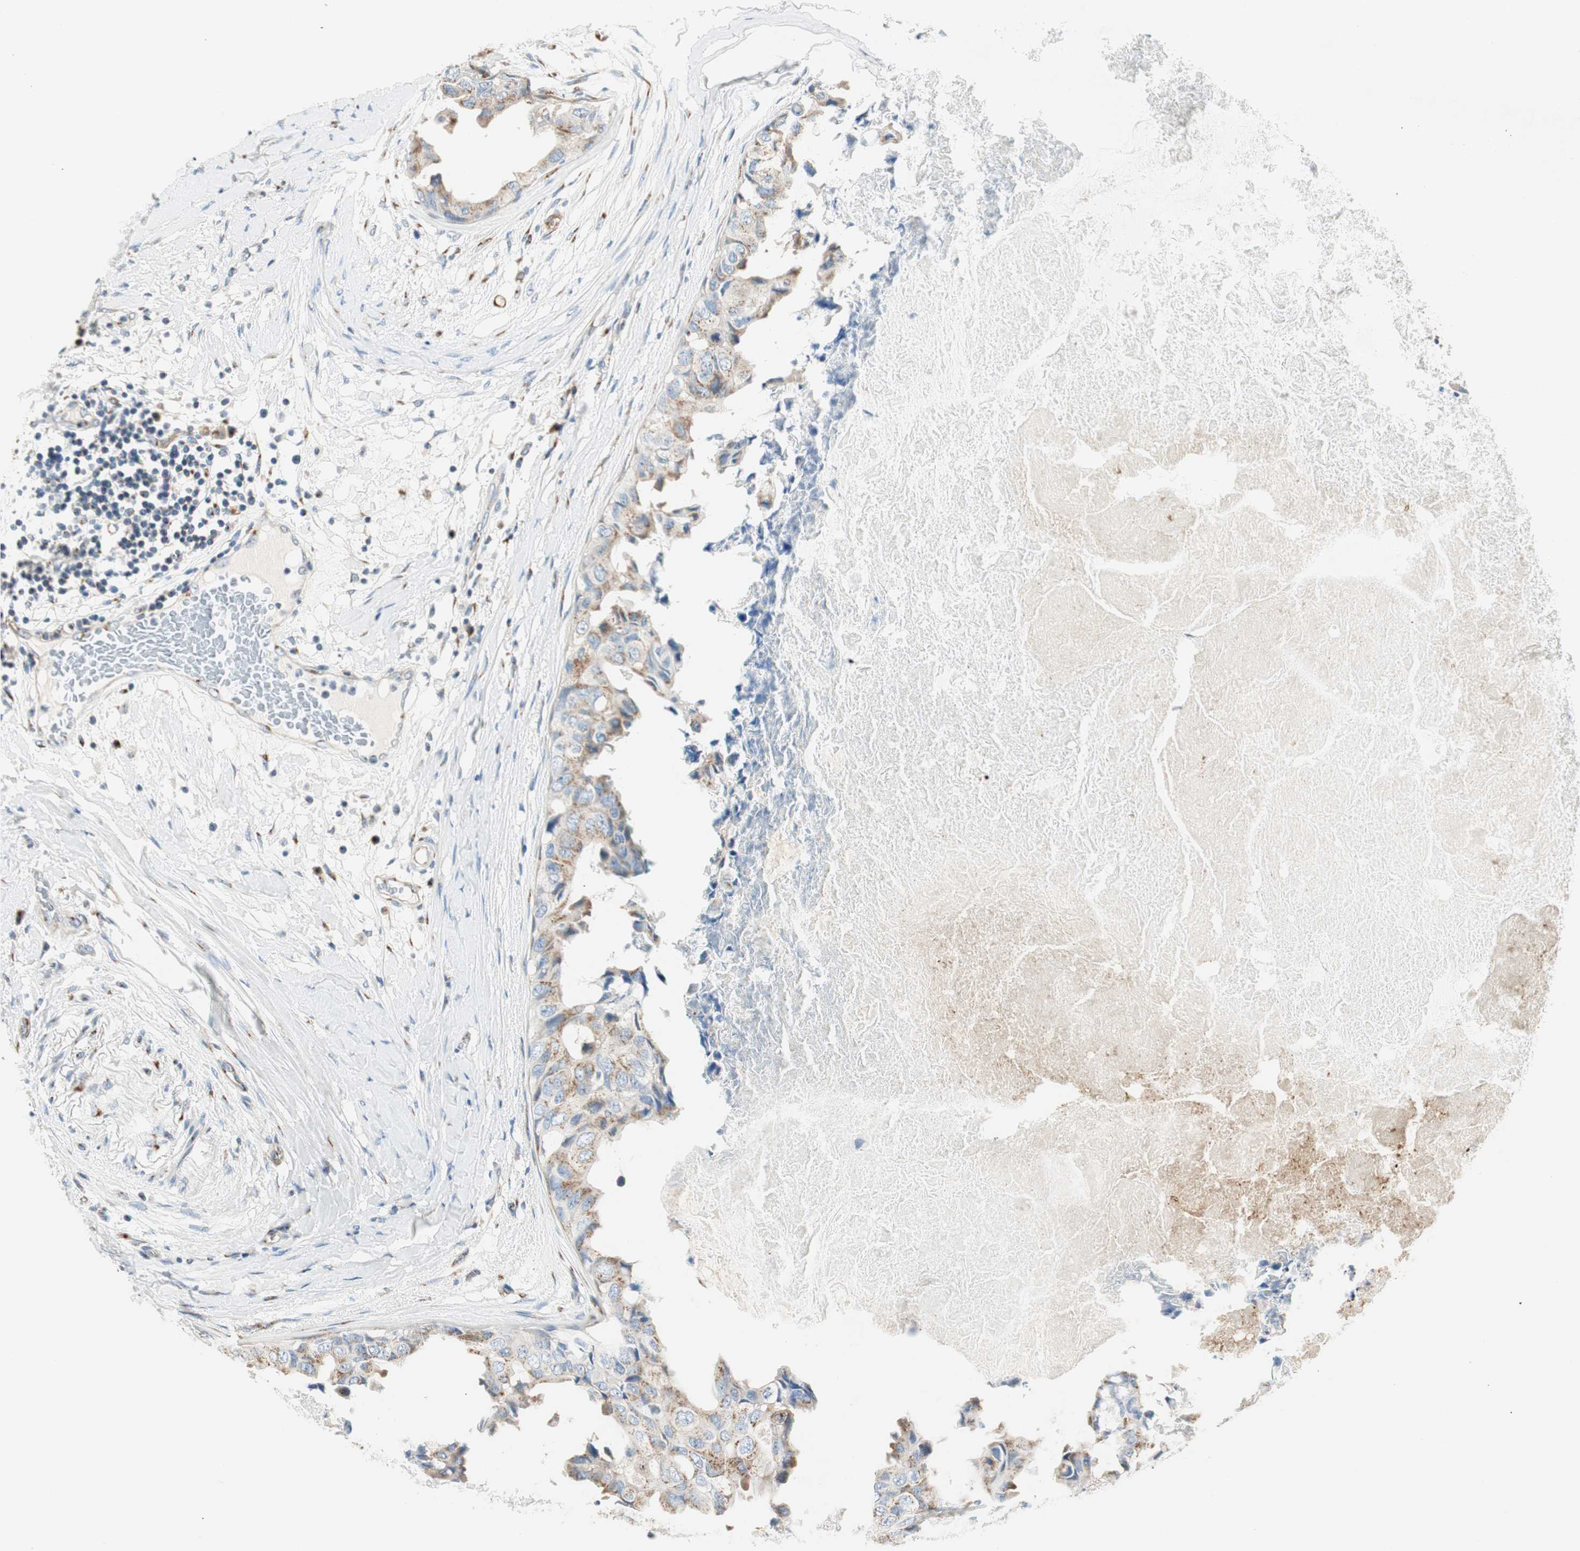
{"staining": {"intensity": "moderate", "quantity": ">75%", "location": "cytoplasmic/membranous"}, "tissue": "breast cancer", "cell_type": "Tumor cells", "image_type": "cancer", "snomed": [{"axis": "morphology", "description": "Duct carcinoma"}, {"axis": "topography", "description": "Breast"}], "caption": "Immunohistochemical staining of human breast infiltrating ductal carcinoma exhibits moderate cytoplasmic/membranous protein expression in about >75% of tumor cells.", "gene": "TMF1", "patient": {"sex": "female", "age": 40}}